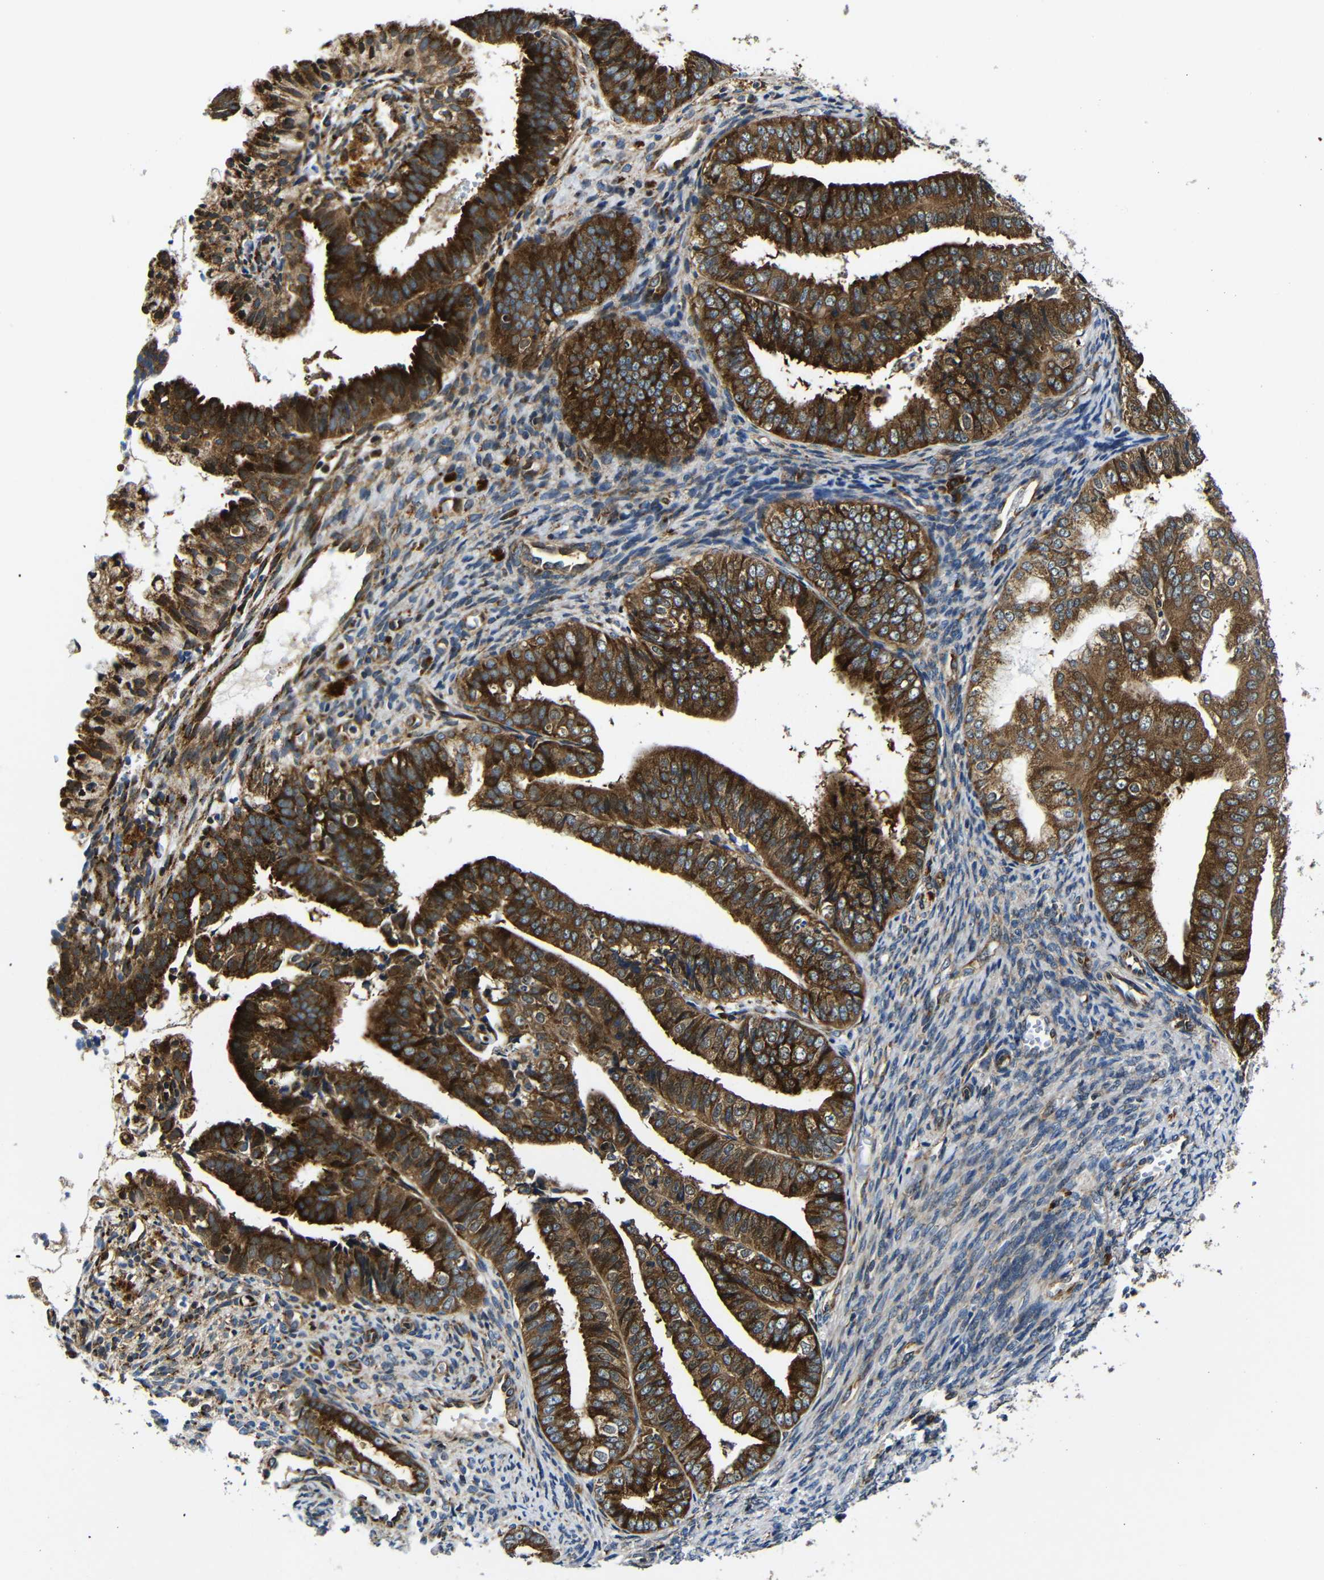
{"staining": {"intensity": "strong", "quantity": ">75%", "location": "cytoplasmic/membranous"}, "tissue": "endometrial cancer", "cell_type": "Tumor cells", "image_type": "cancer", "snomed": [{"axis": "morphology", "description": "Adenocarcinoma, NOS"}, {"axis": "topography", "description": "Endometrium"}], "caption": "The micrograph shows a brown stain indicating the presence of a protein in the cytoplasmic/membranous of tumor cells in adenocarcinoma (endometrial). (IHC, brightfield microscopy, high magnification).", "gene": "ABCE1", "patient": {"sex": "female", "age": 63}}